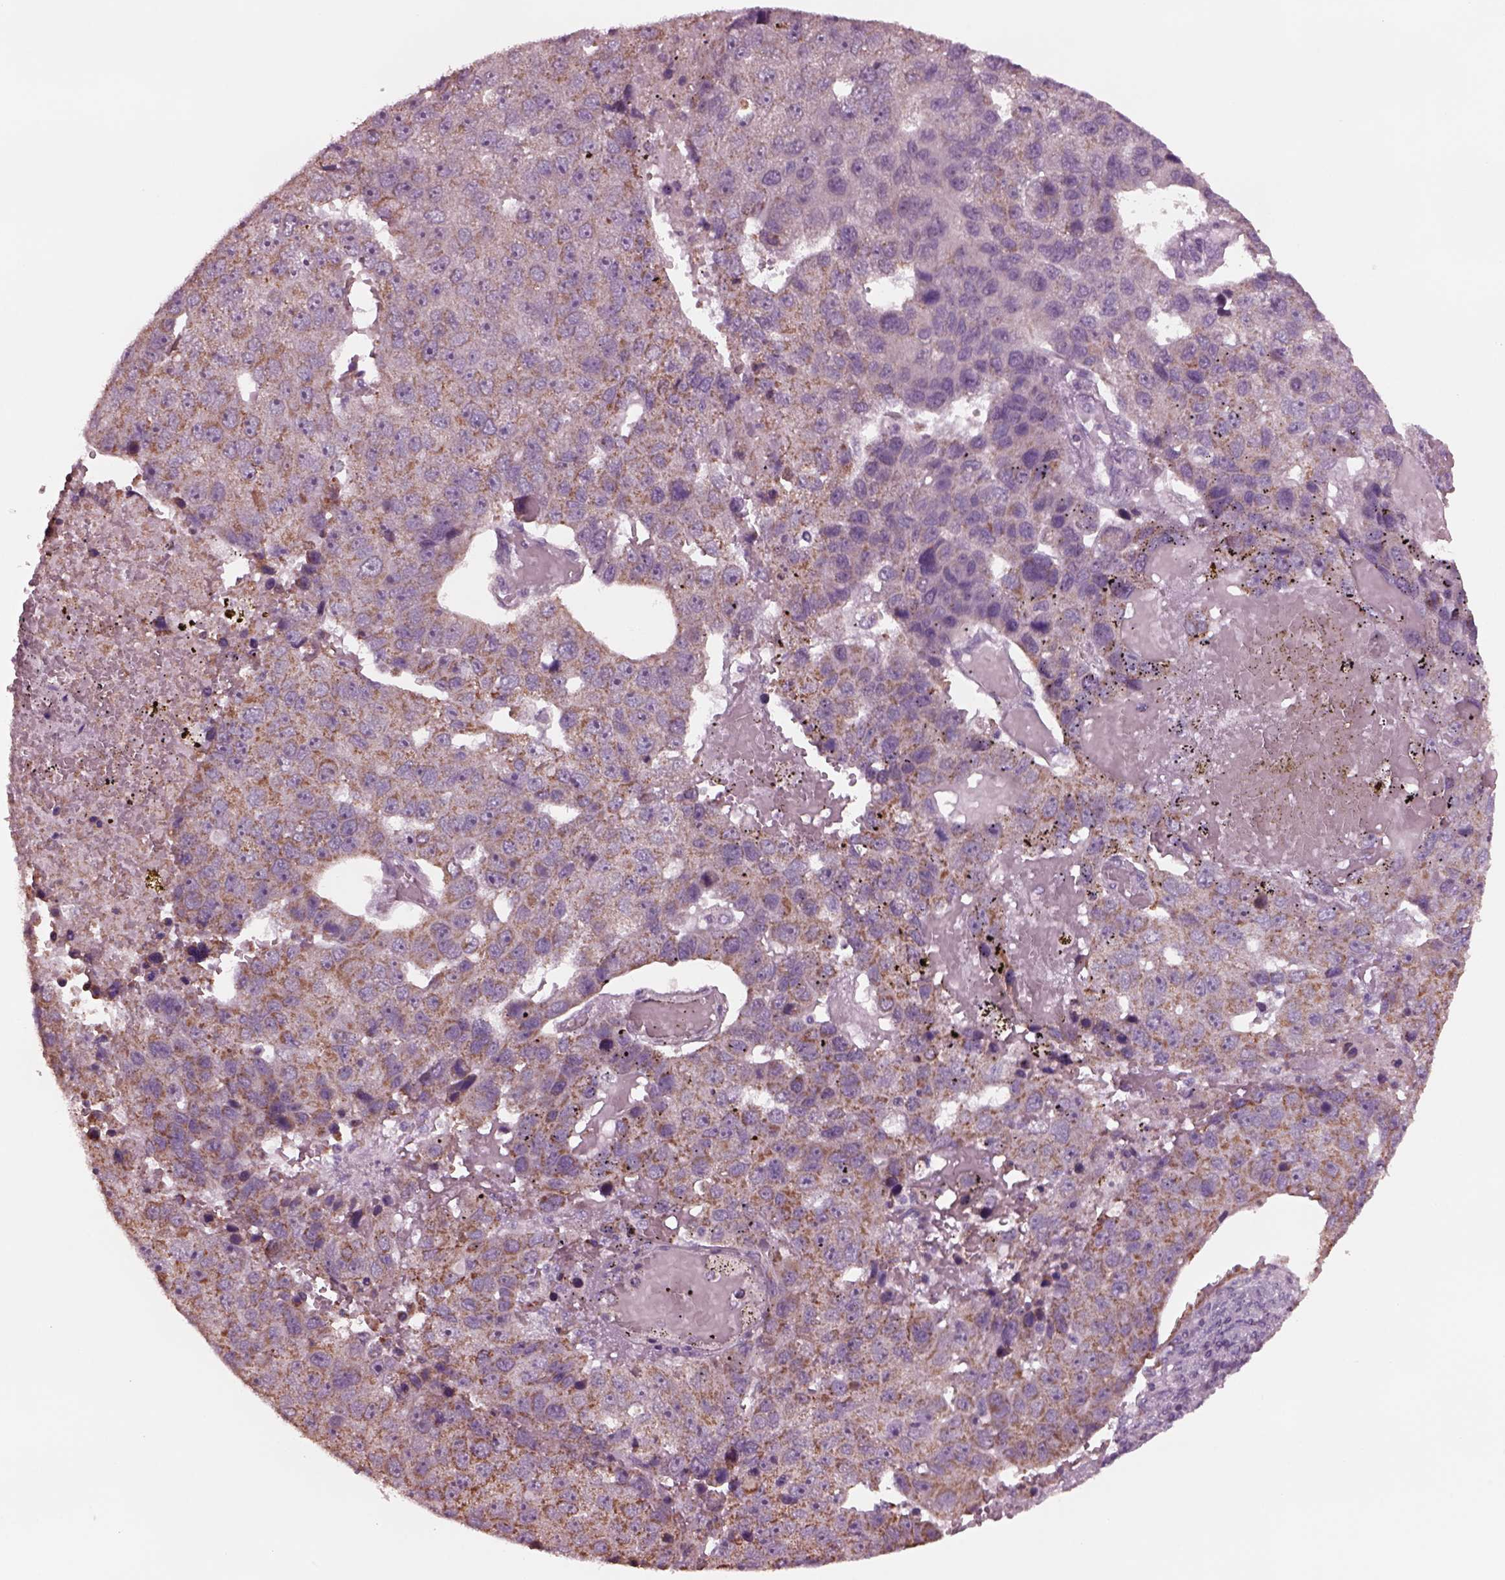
{"staining": {"intensity": "moderate", "quantity": "25%-75%", "location": "cytoplasmic/membranous"}, "tissue": "pancreatic cancer", "cell_type": "Tumor cells", "image_type": "cancer", "snomed": [{"axis": "morphology", "description": "Adenocarcinoma, NOS"}, {"axis": "topography", "description": "Pancreas"}], "caption": "Immunohistochemistry histopathology image of human pancreatic adenocarcinoma stained for a protein (brown), which displays medium levels of moderate cytoplasmic/membranous expression in about 25%-75% of tumor cells.", "gene": "CELSR3", "patient": {"sex": "female", "age": 61}}